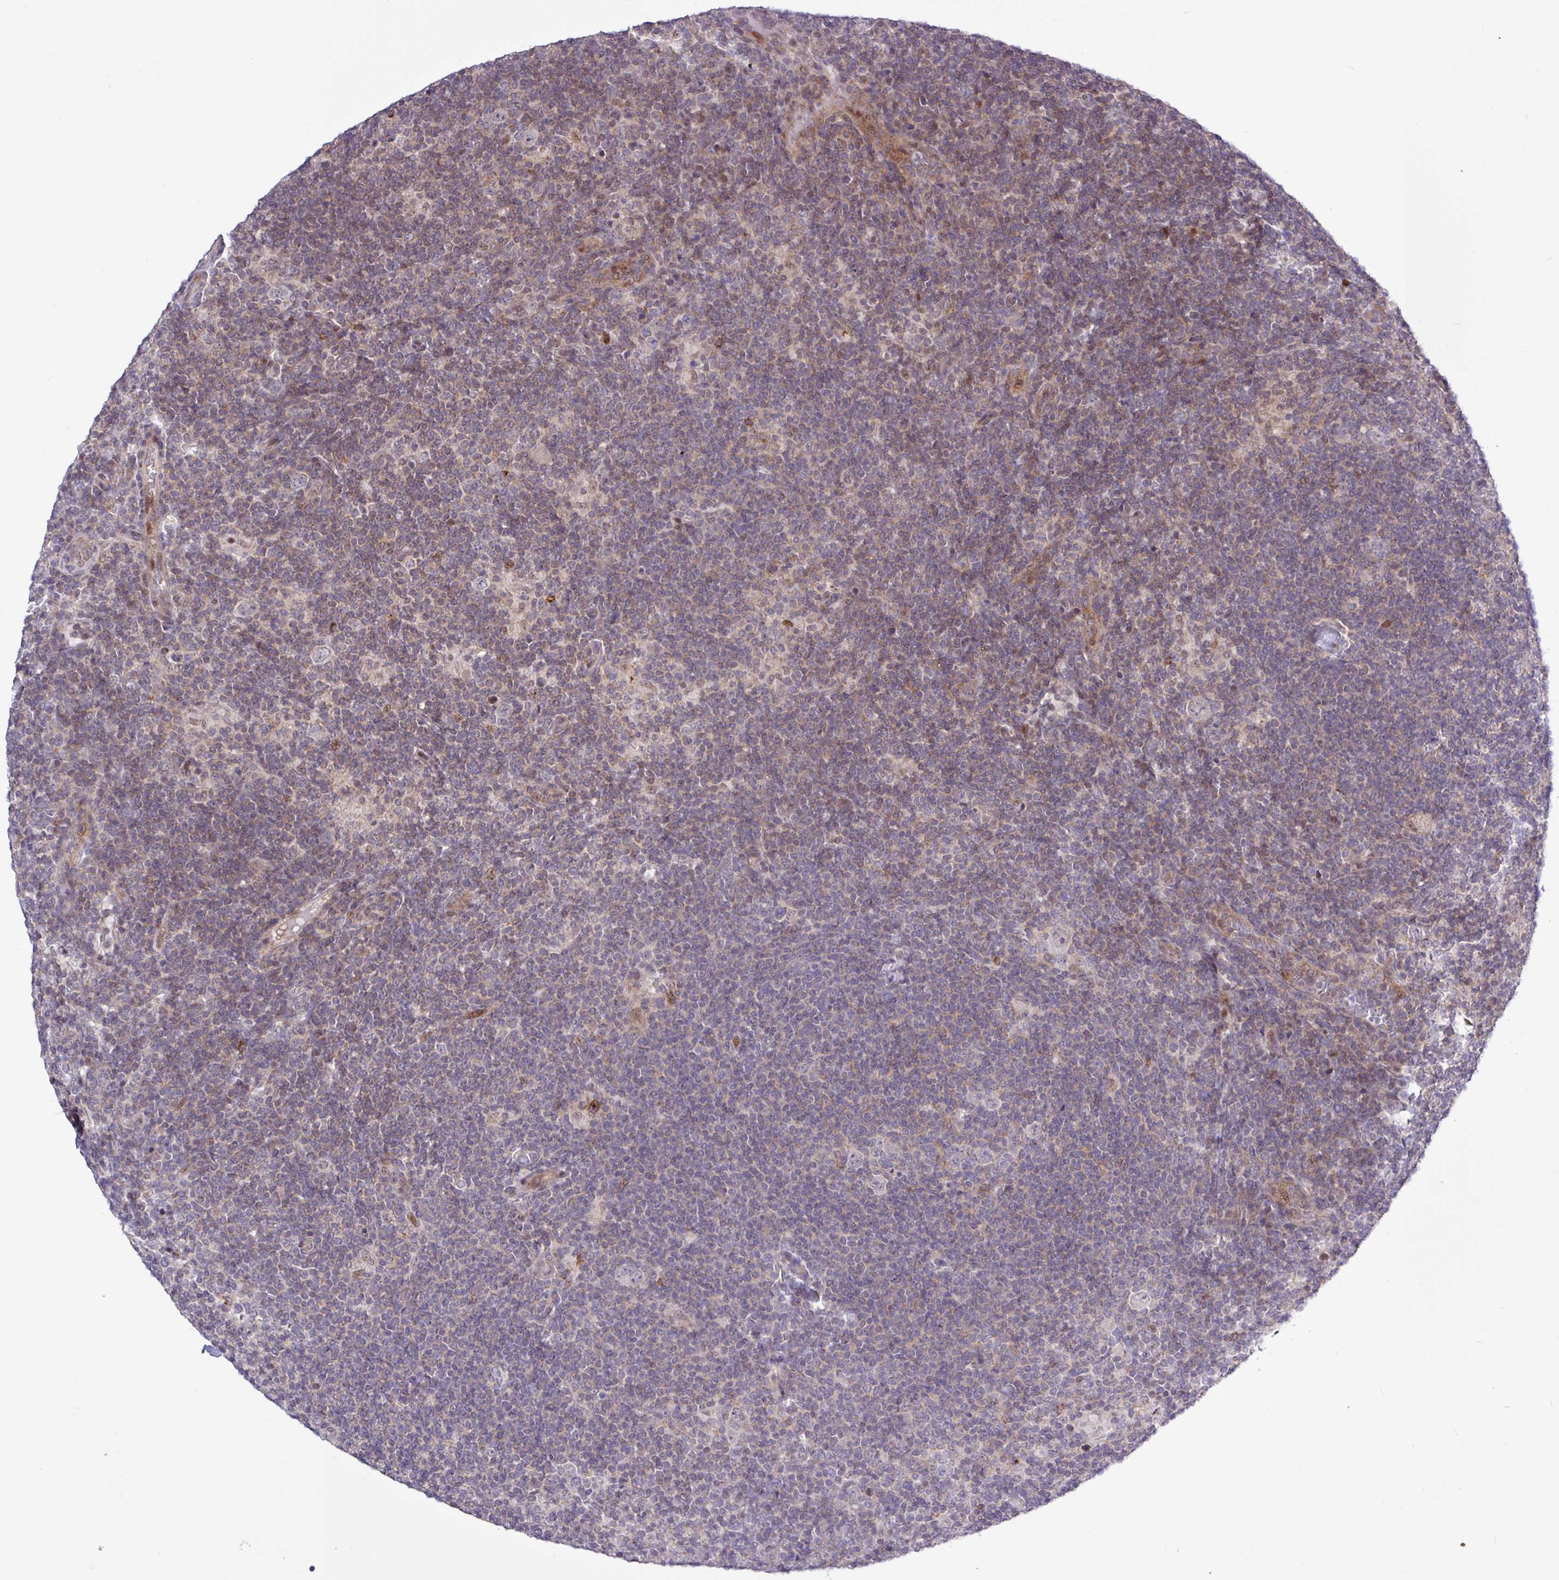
{"staining": {"intensity": "weak", "quantity": "<25%", "location": "nuclear"}, "tissue": "lymphoma", "cell_type": "Tumor cells", "image_type": "cancer", "snomed": [{"axis": "morphology", "description": "Hodgkin's disease, NOS"}, {"axis": "topography", "description": "Lymph node"}], "caption": "Image shows no significant protein staining in tumor cells of lymphoma. Nuclei are stained in blue.", "gene": "RTL3", "patient": {"sex": "female", "age": 57}}